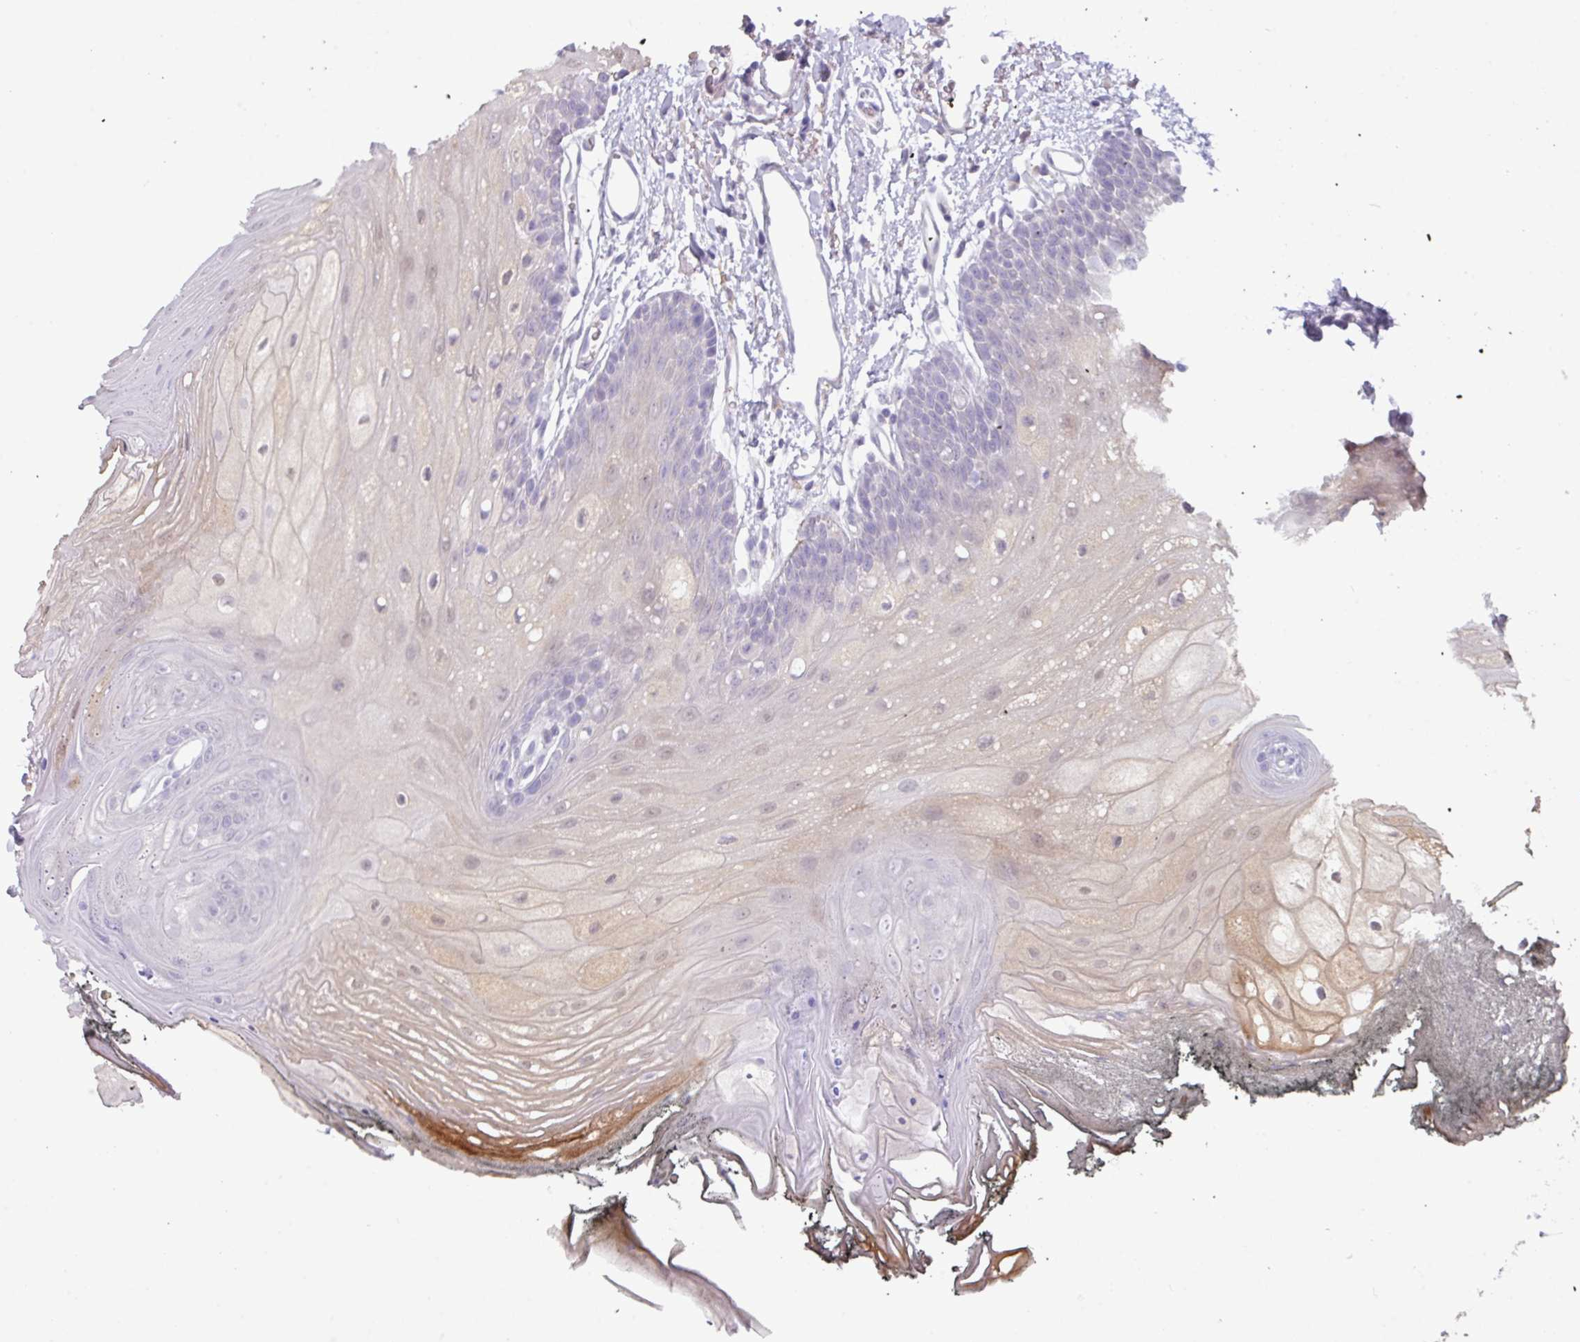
{"staining": {"intensity": "weak", "quantity": "<25%", "location": "cytoplasmic/membranous"}, "tissue": "oral mucosa", "cell_type": "Squamous epithelial cells", "image_type": "normal", "snomed": [{"axis": "morphology", "description": "Normal tissue, NOS"}, {"axis": "morphology", "description": "Squamous cell carcinoma, NOS"}, {"axis": "topography", "description": "Oral tissue"}, {"axis": "topography", "description": "Head-Neck"}], "caption": "Benign oral mucosa was stained to show a protein in brown. There is no significant positivity in squamous epithelial cells.", "gene": "ZNF524", "patient": {"sex": "female", "age": 81}}